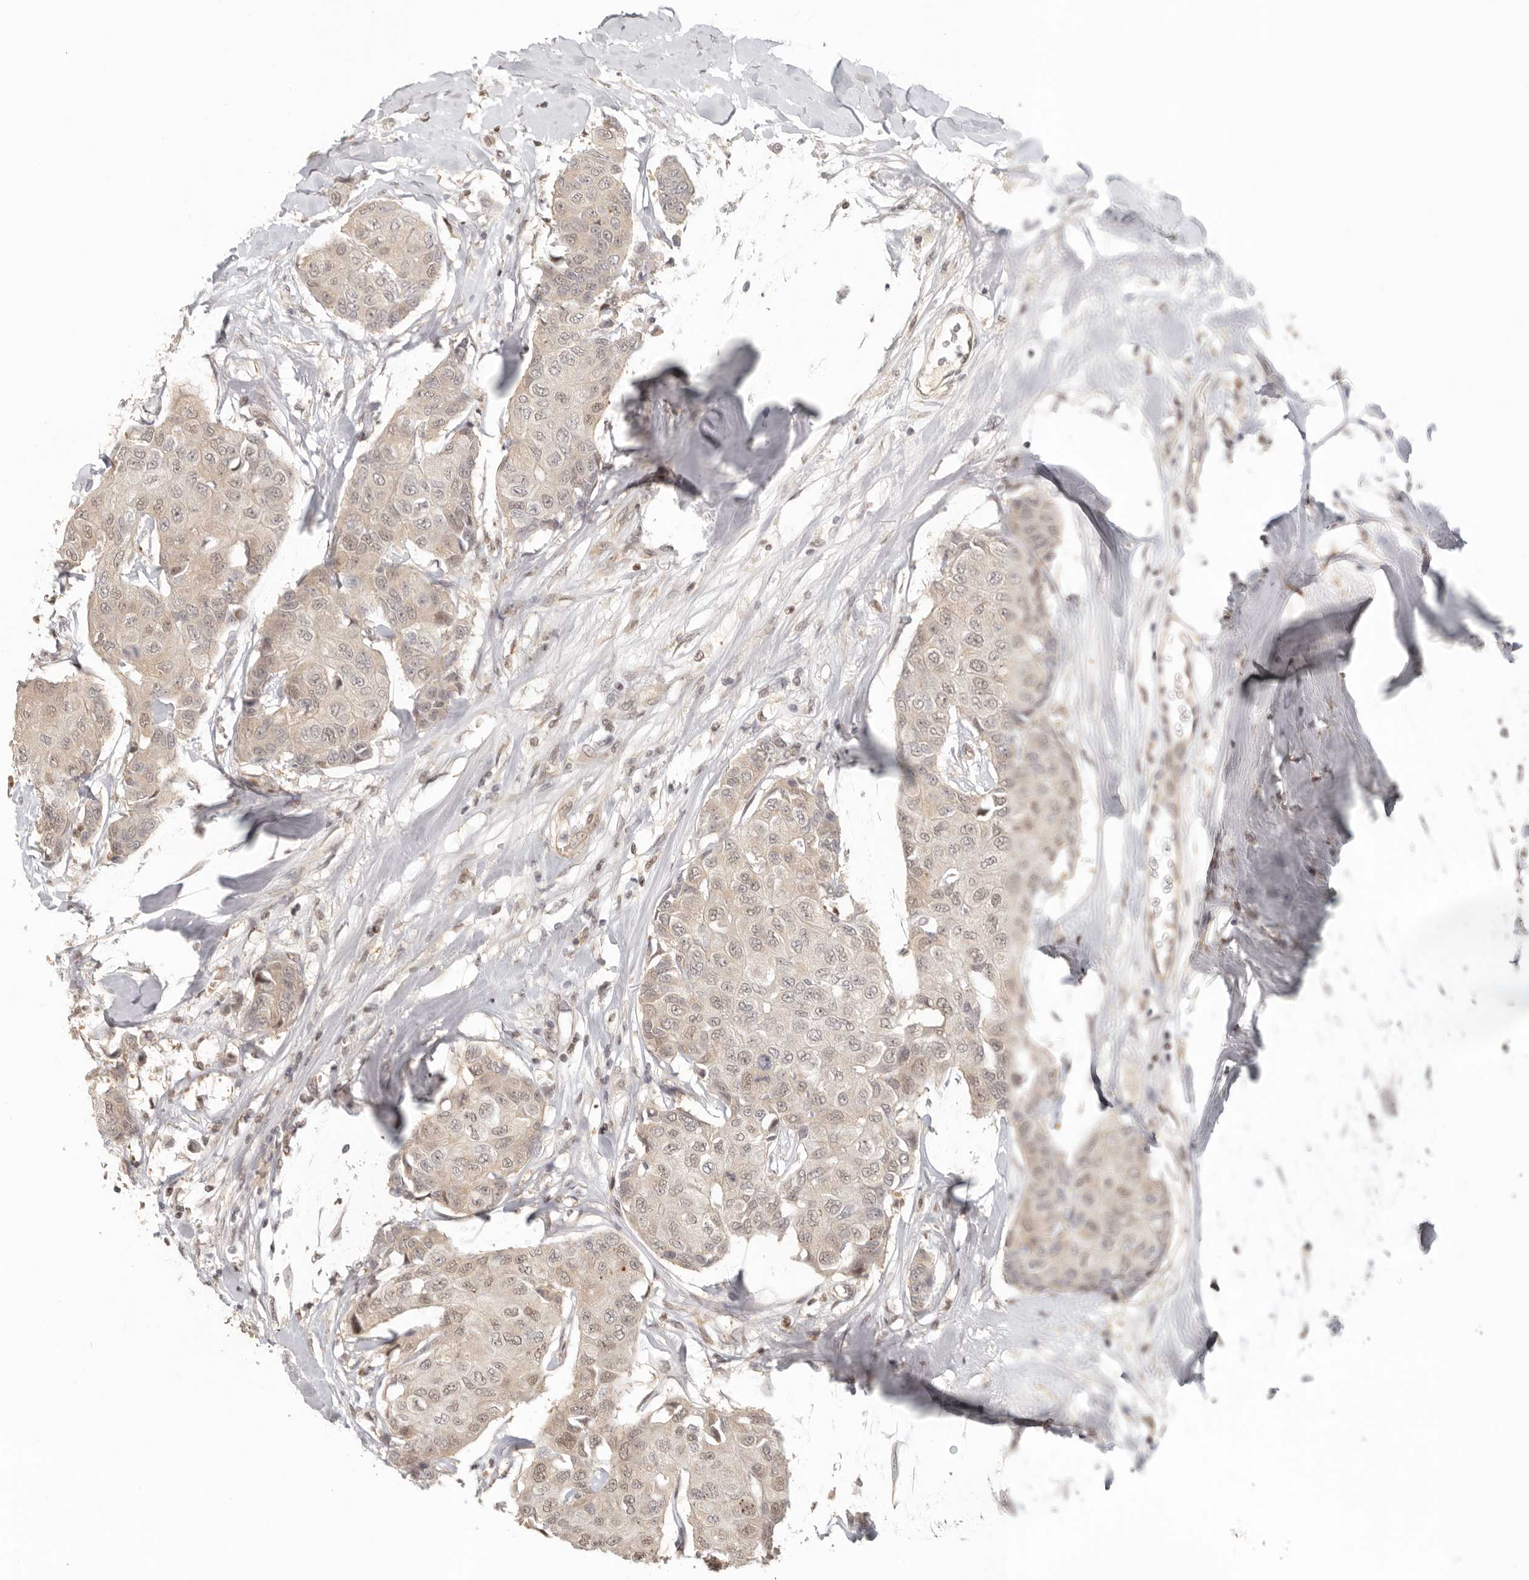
{"staining": {"intensity": "weak", "quantity": "25%-75%", "location": "cytoplasmic/membranous,nuclear"}, "tissue": "breast cancer", "cell_type": "Tumor cells", "image_type": "cancer", "snomed": [{"axis": "morphology", "description": "Duct carcinoma"}, {"axis": "topography", "description": "Breast"}], "caption": "This image exhibits breast intraductal carcinoma stained with immunohistochemistry (IHC) to label a protein in brown. The cytoplasmic/membranous and nuclear of tumor cells show weak positivity for the protein. Nuclei are counter-stained blue.", "gene": "PSMA5", "patient": {"sex": "female", "age": 80}}